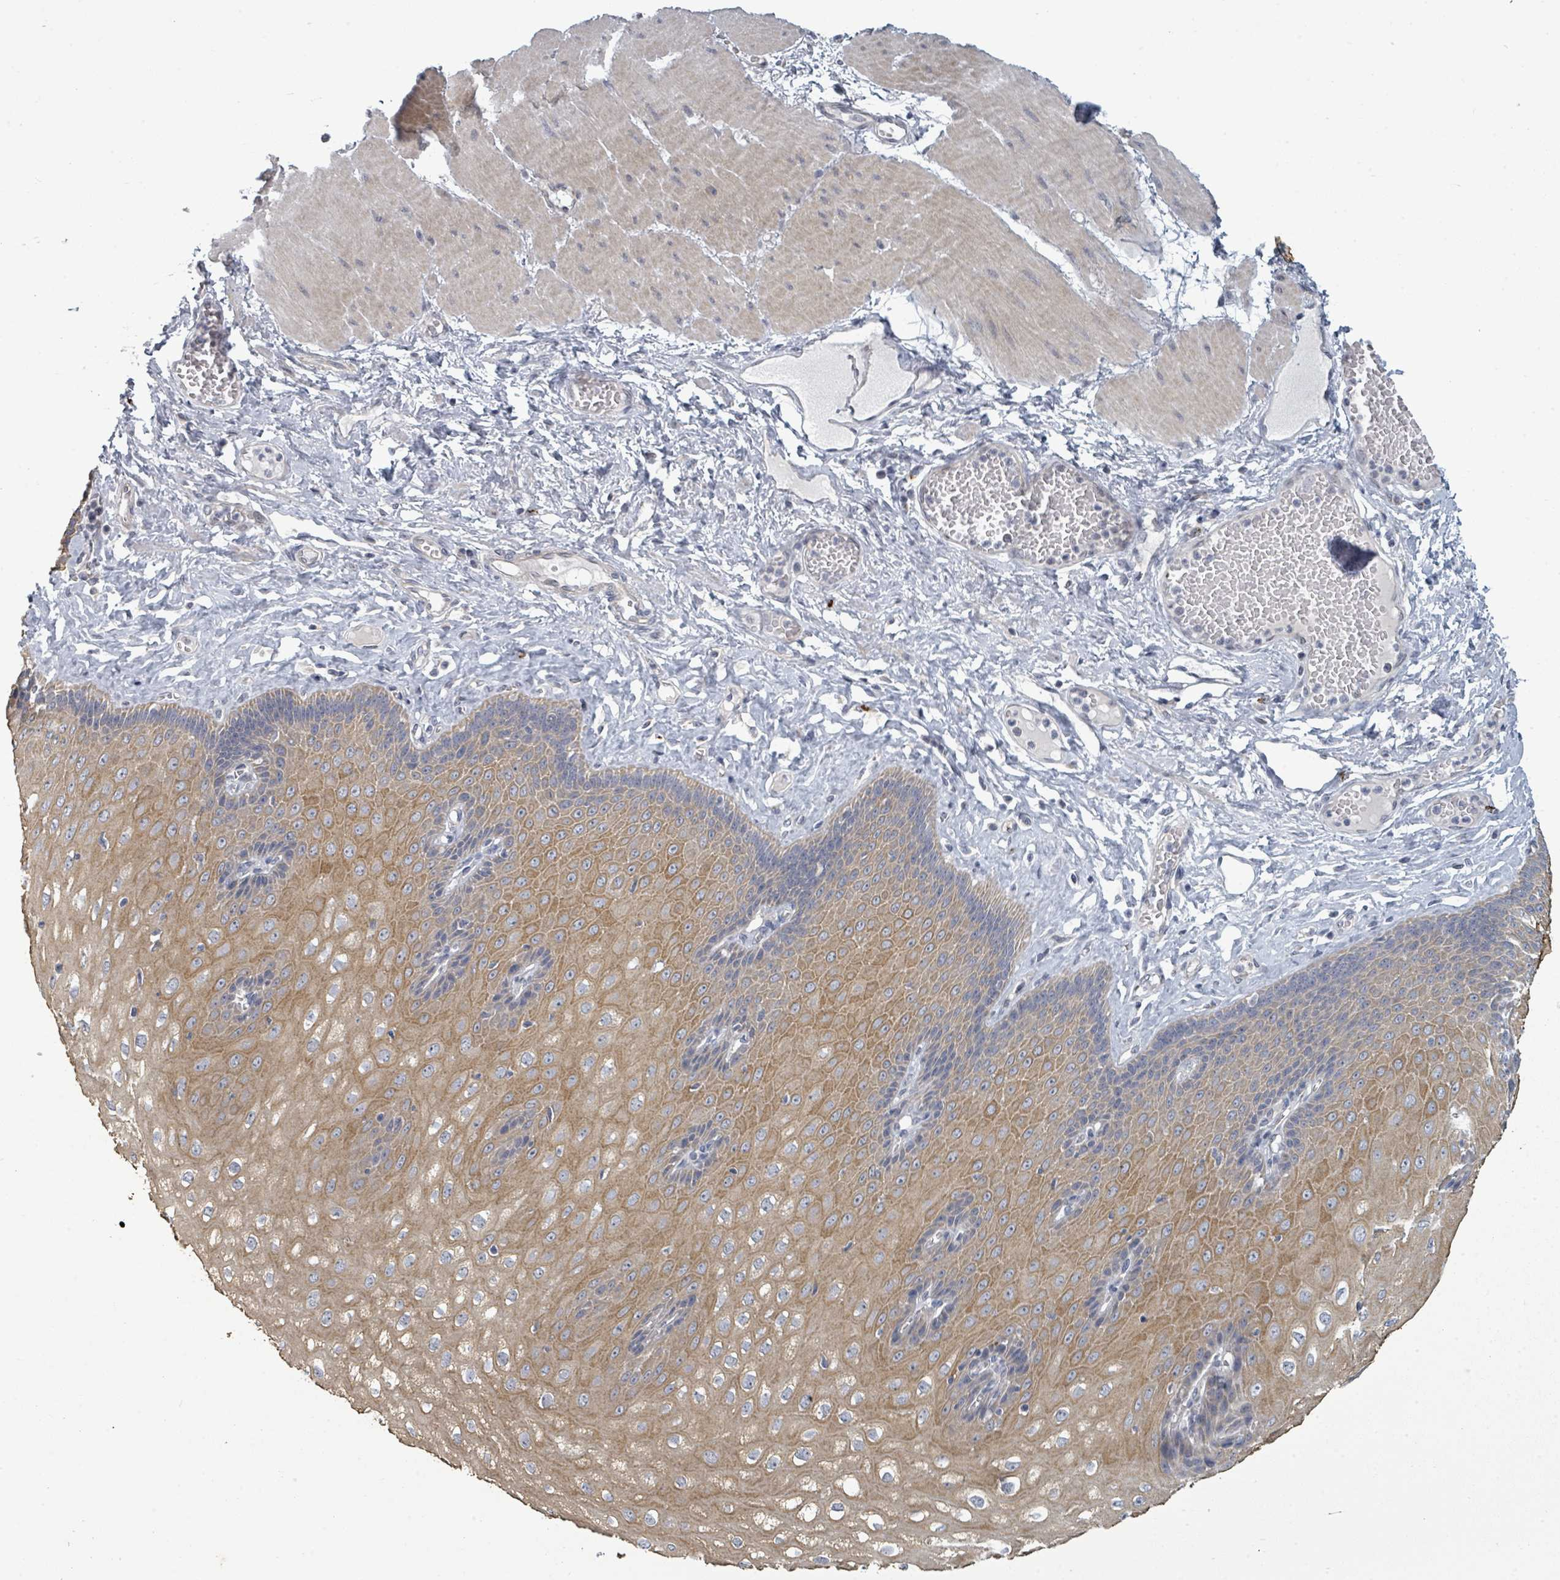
{"staining": {"intensity": "moderate", "quantity": ">75%", "location": "cytoplasmic/membranous"}, "tissue": "esophagus", "cell_type": "Squamous epithelial cells", "image_type": "normal", "snomed": [{"axis": "morphology", "description": "Normal tissue, NOS"}, {"axis": "topography", "description": "Esophagus"}], "caption": "Esophagus stained with DAB immunohistochemistry (IHC) shows medium levels of moderate cytoplasmic/membranous positivity in about >75% of squamous epithelial cells.", "gene": "ASB12", "patient": {"sex": "male", "age": 60}}